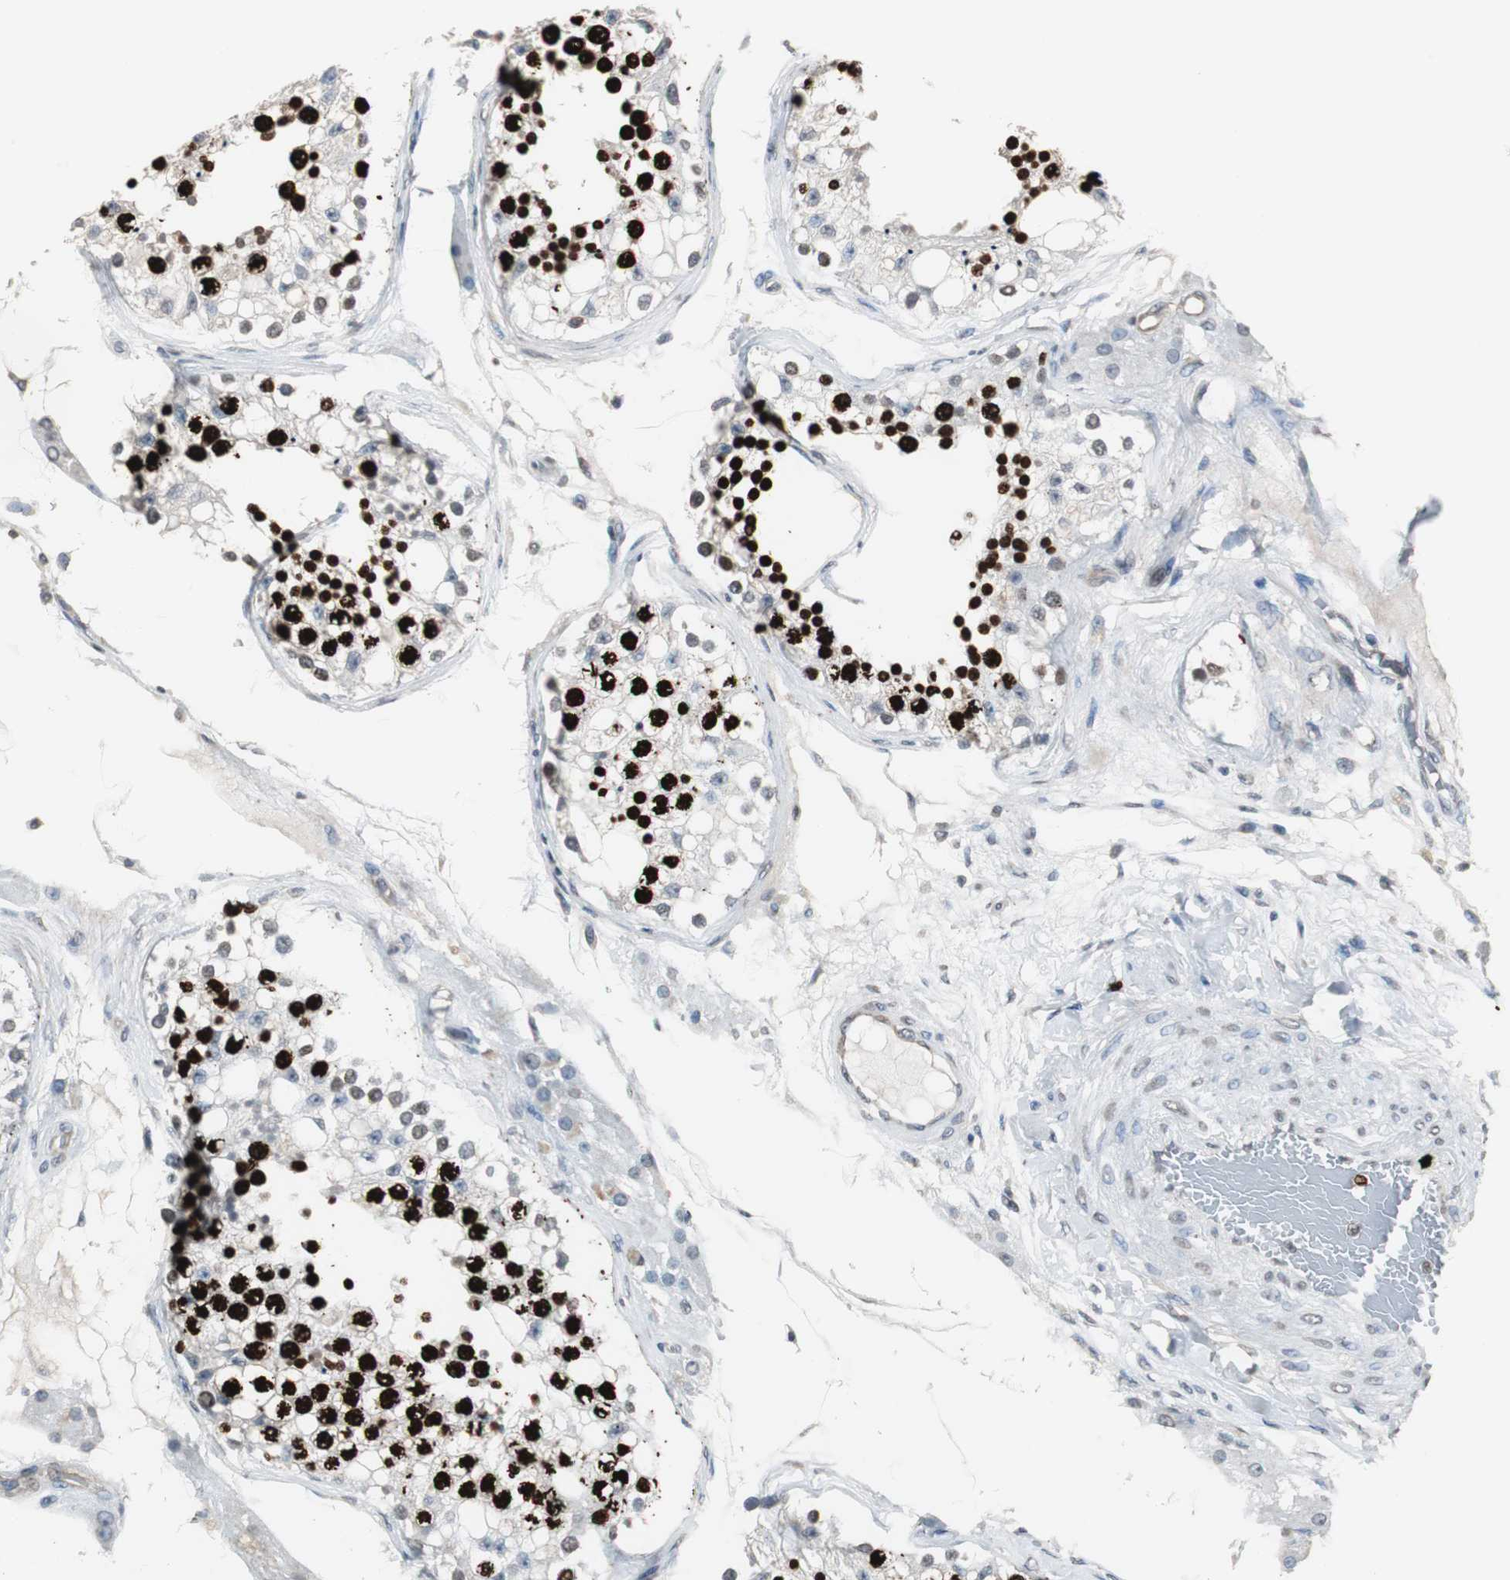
{"staining": {"intensity": "strong", "quantity": ">75%", "location": "nuclear"}, "tissue": "testis", "cell_type": "Cells in seminiferous ducts", "image_type": "normal", "snomed": [{"axis": "morphology", "description": "Normal tissue, NOS"}, {"axis": "topography", "description": "Testis"}], "caption": "About >75% of cells in seminiferous ducts in normal testis reveal strong nuclear protein staining as visualized by brown immunohistochemical staining.", "gene": "TOP2A", "patient": {"sex": "male", "age": 68}}